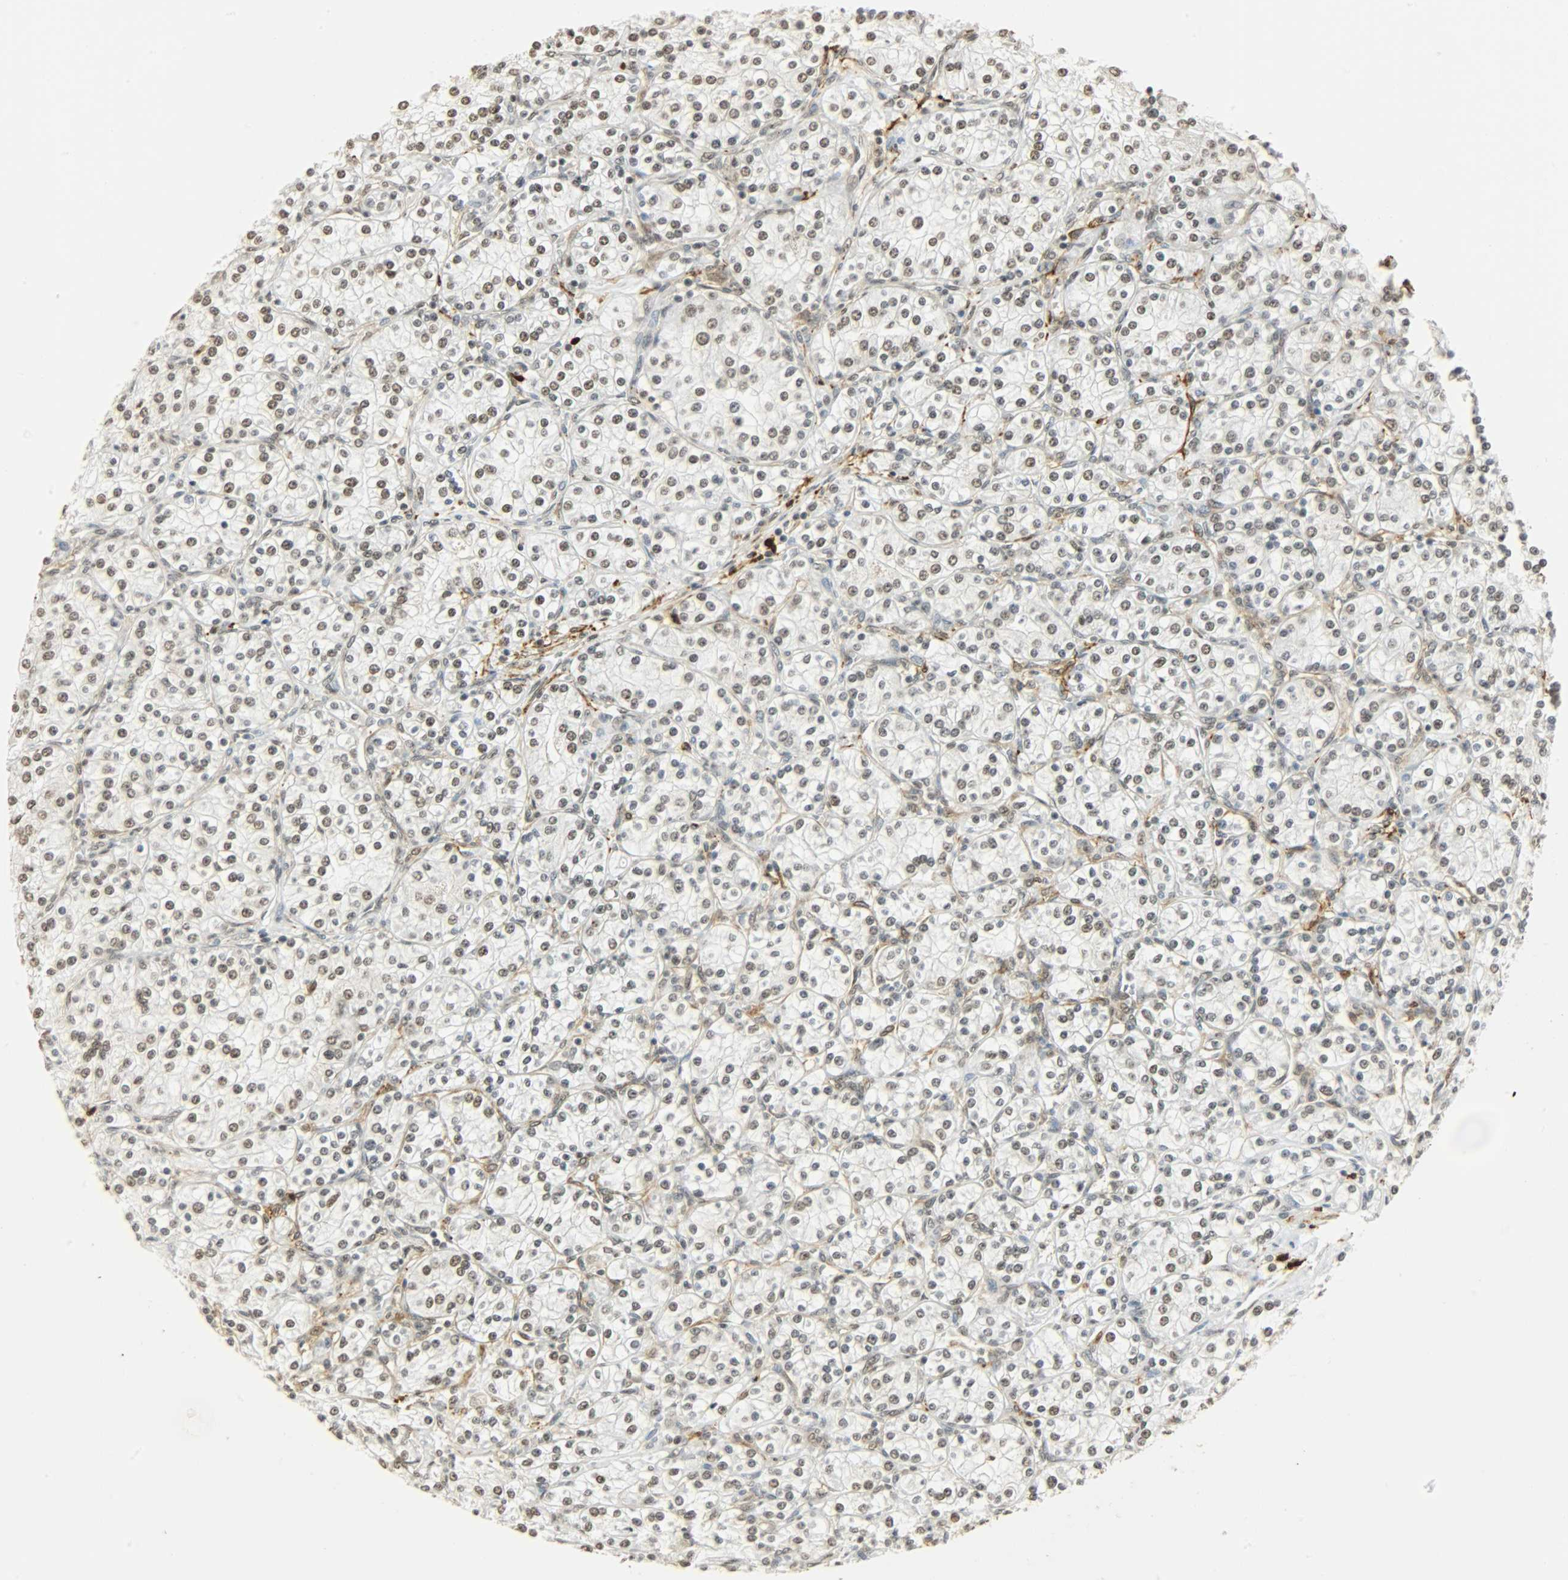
{"staining": {"intensity": "weak", "quantity": ">75%", "location": "nuclear"}, "tissue": "renal cancer", "cell_type": "Tumor cells", "image_type": "cancer", "snomed": [{"axis": "morphology", "description": "Adenocarcinoma, NOS"}, {"axis": "topography", "description": "Kidney"}], "caption": "Human adenocarcinoma (renal) stained with a brown dye reveals weak nuclear positive positivity in about >75% of tumor cells.", "gene": "NGFR", "patient": {"sex": "male", "age": 77}}